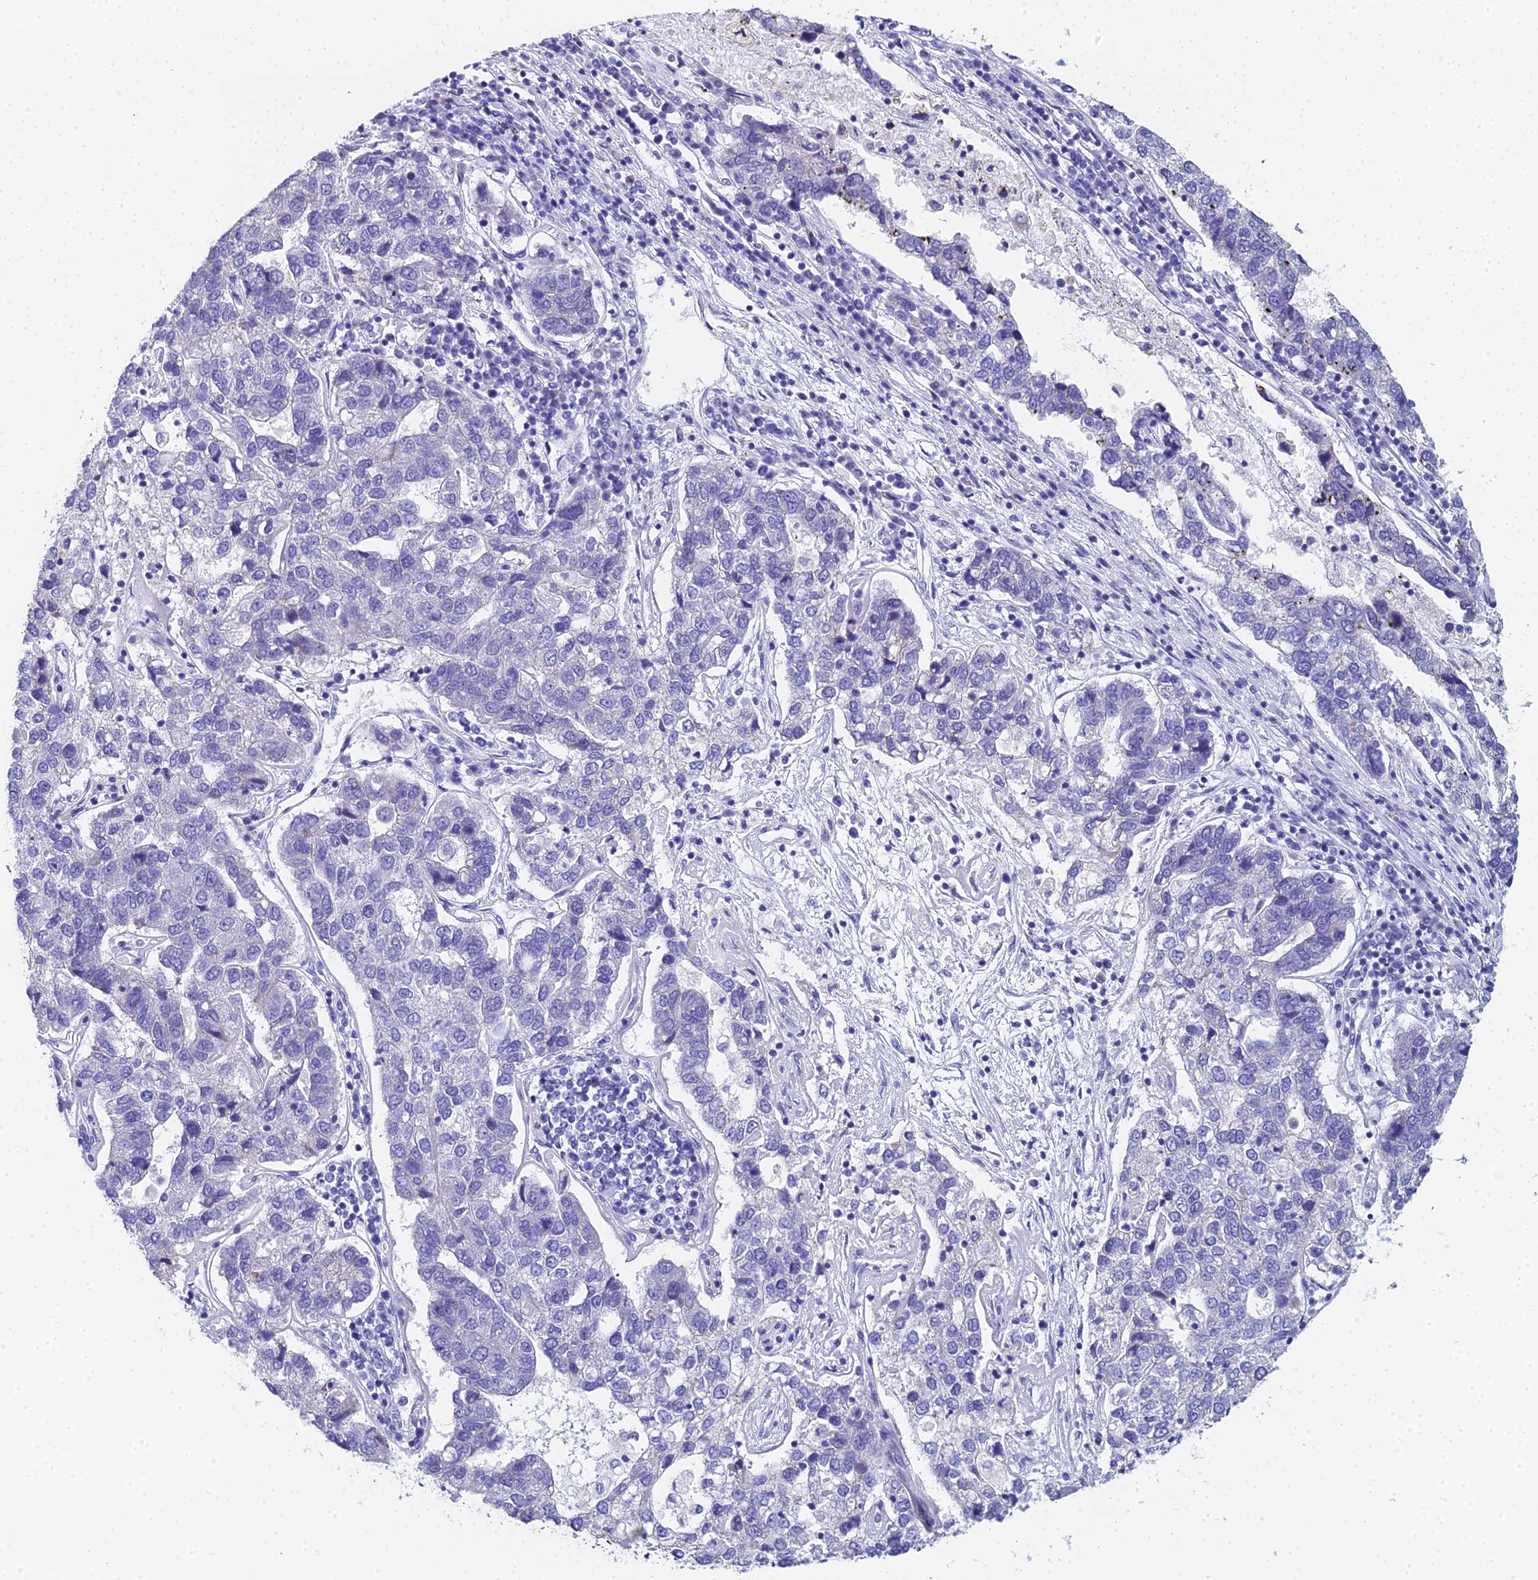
{"staining": {"intensity": "negative", "quantity": "none", "location": "none"}, "tissue": "pancreatic cancer", "cell_type": "Tumor cells", "image_type": "cancer", "snomed": [{"axis": "morphology", "description": "Adenocarcinoma, NOS"}, {"axis": "topography", "description": "Pancreas"}], "caption": "Micrograph shows no significant protein expression in tumor cells of pancreatic cancer (adenocarcinoma).", "gene": "OCM", "patient": {"sex": "female", "age": 61}}